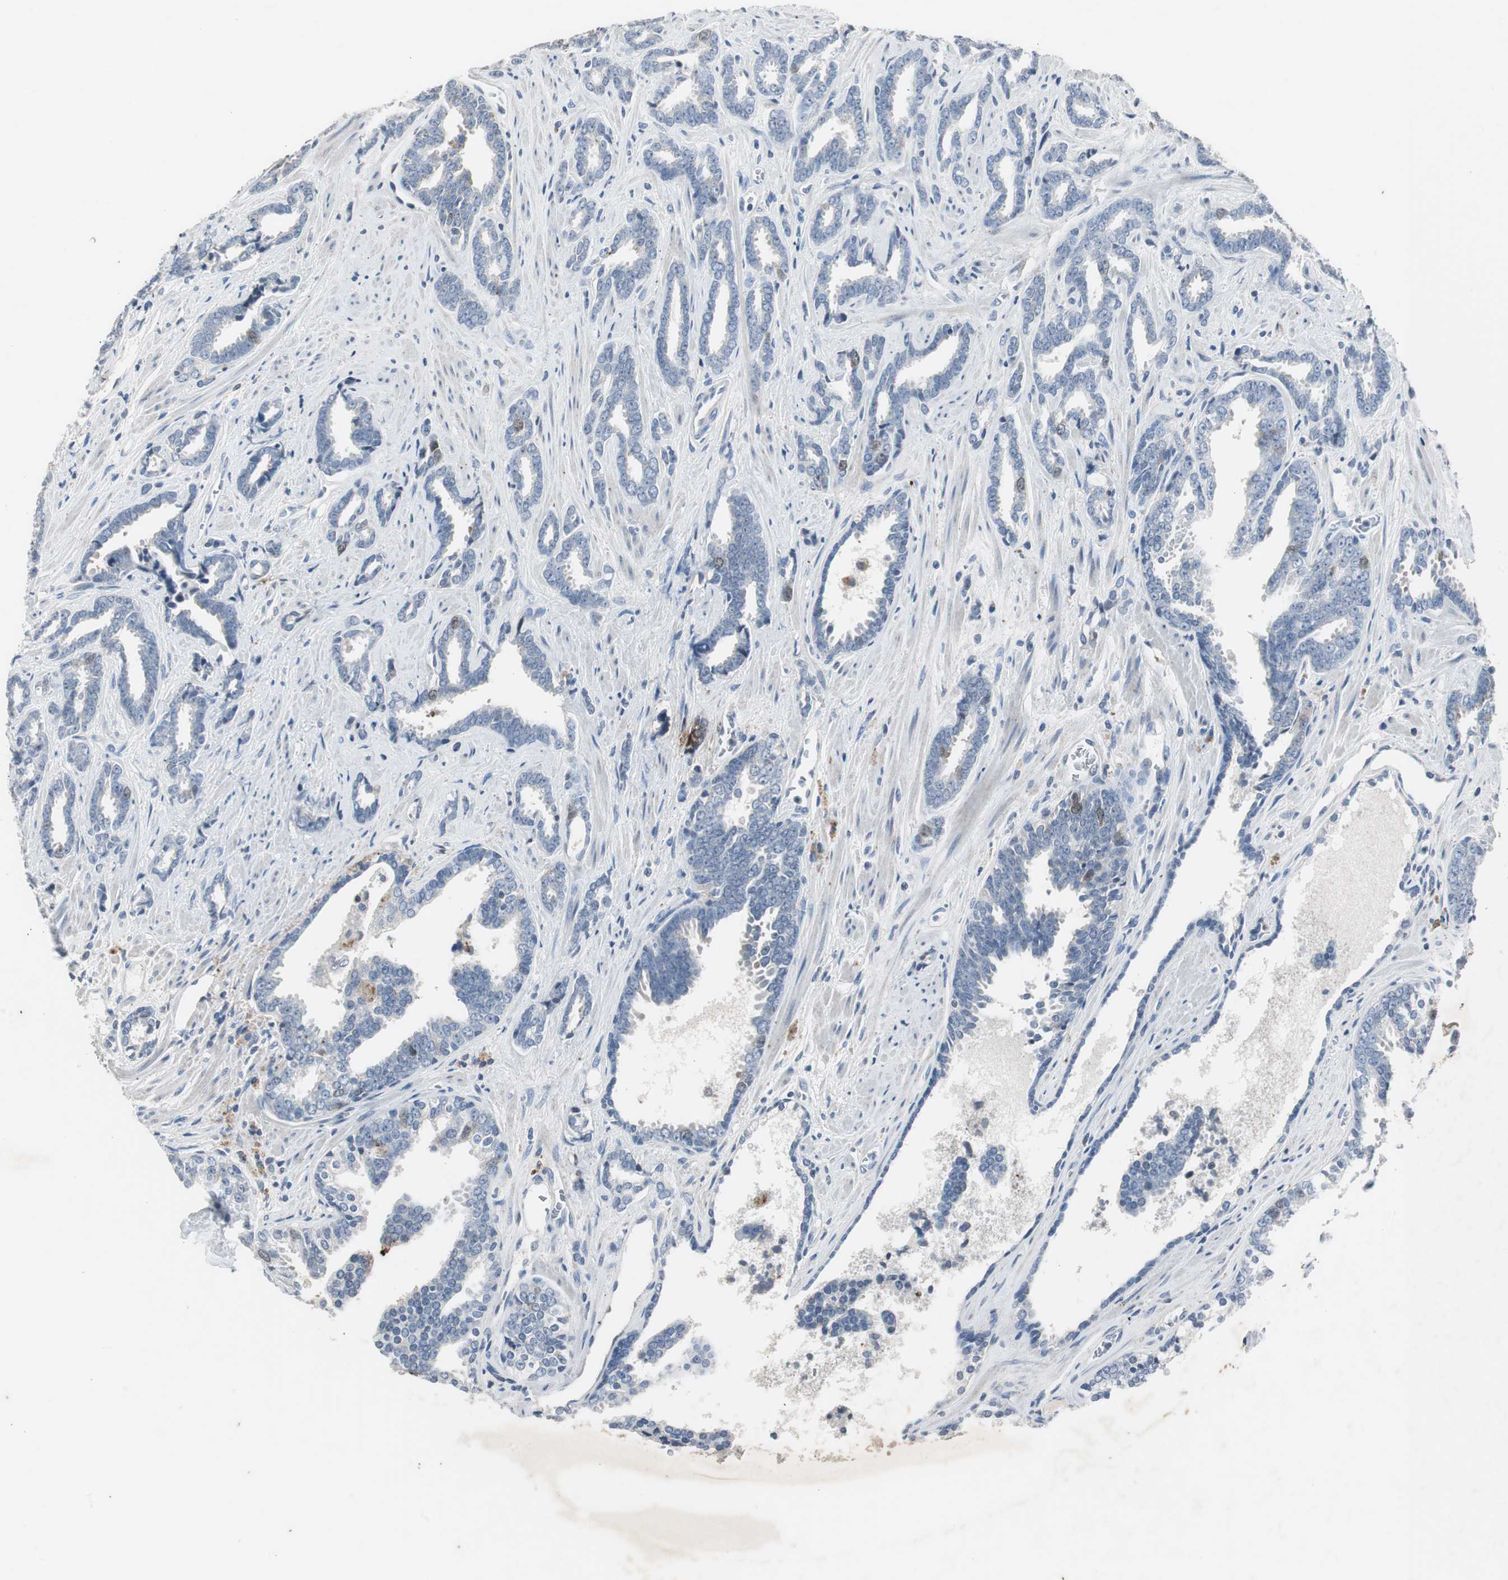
{"staining": {"intensity": "weak", "quantity": "<25%", "location": "cytoplasmic/membranous"}, "tissue": "prostate cancer", "cell_type": "Tumor cells", "image_type": "cancer", "snomed": [{"axis": "morphology", "description": "Adenocarcinoma, High grade"}, {"axis": "topography", "description": "Prostate"}], "caption": "Tumor cells show no significant protein positivity in prostate adenocarcinoma (high-grade). The staining was performed using DAB to visualize the protein expression in brown, while the nuclei were stained in blue with hematoxylin (Magnification: 20x).", "gene": "TK1", "patient": {"sex": "male", "age": 67}}